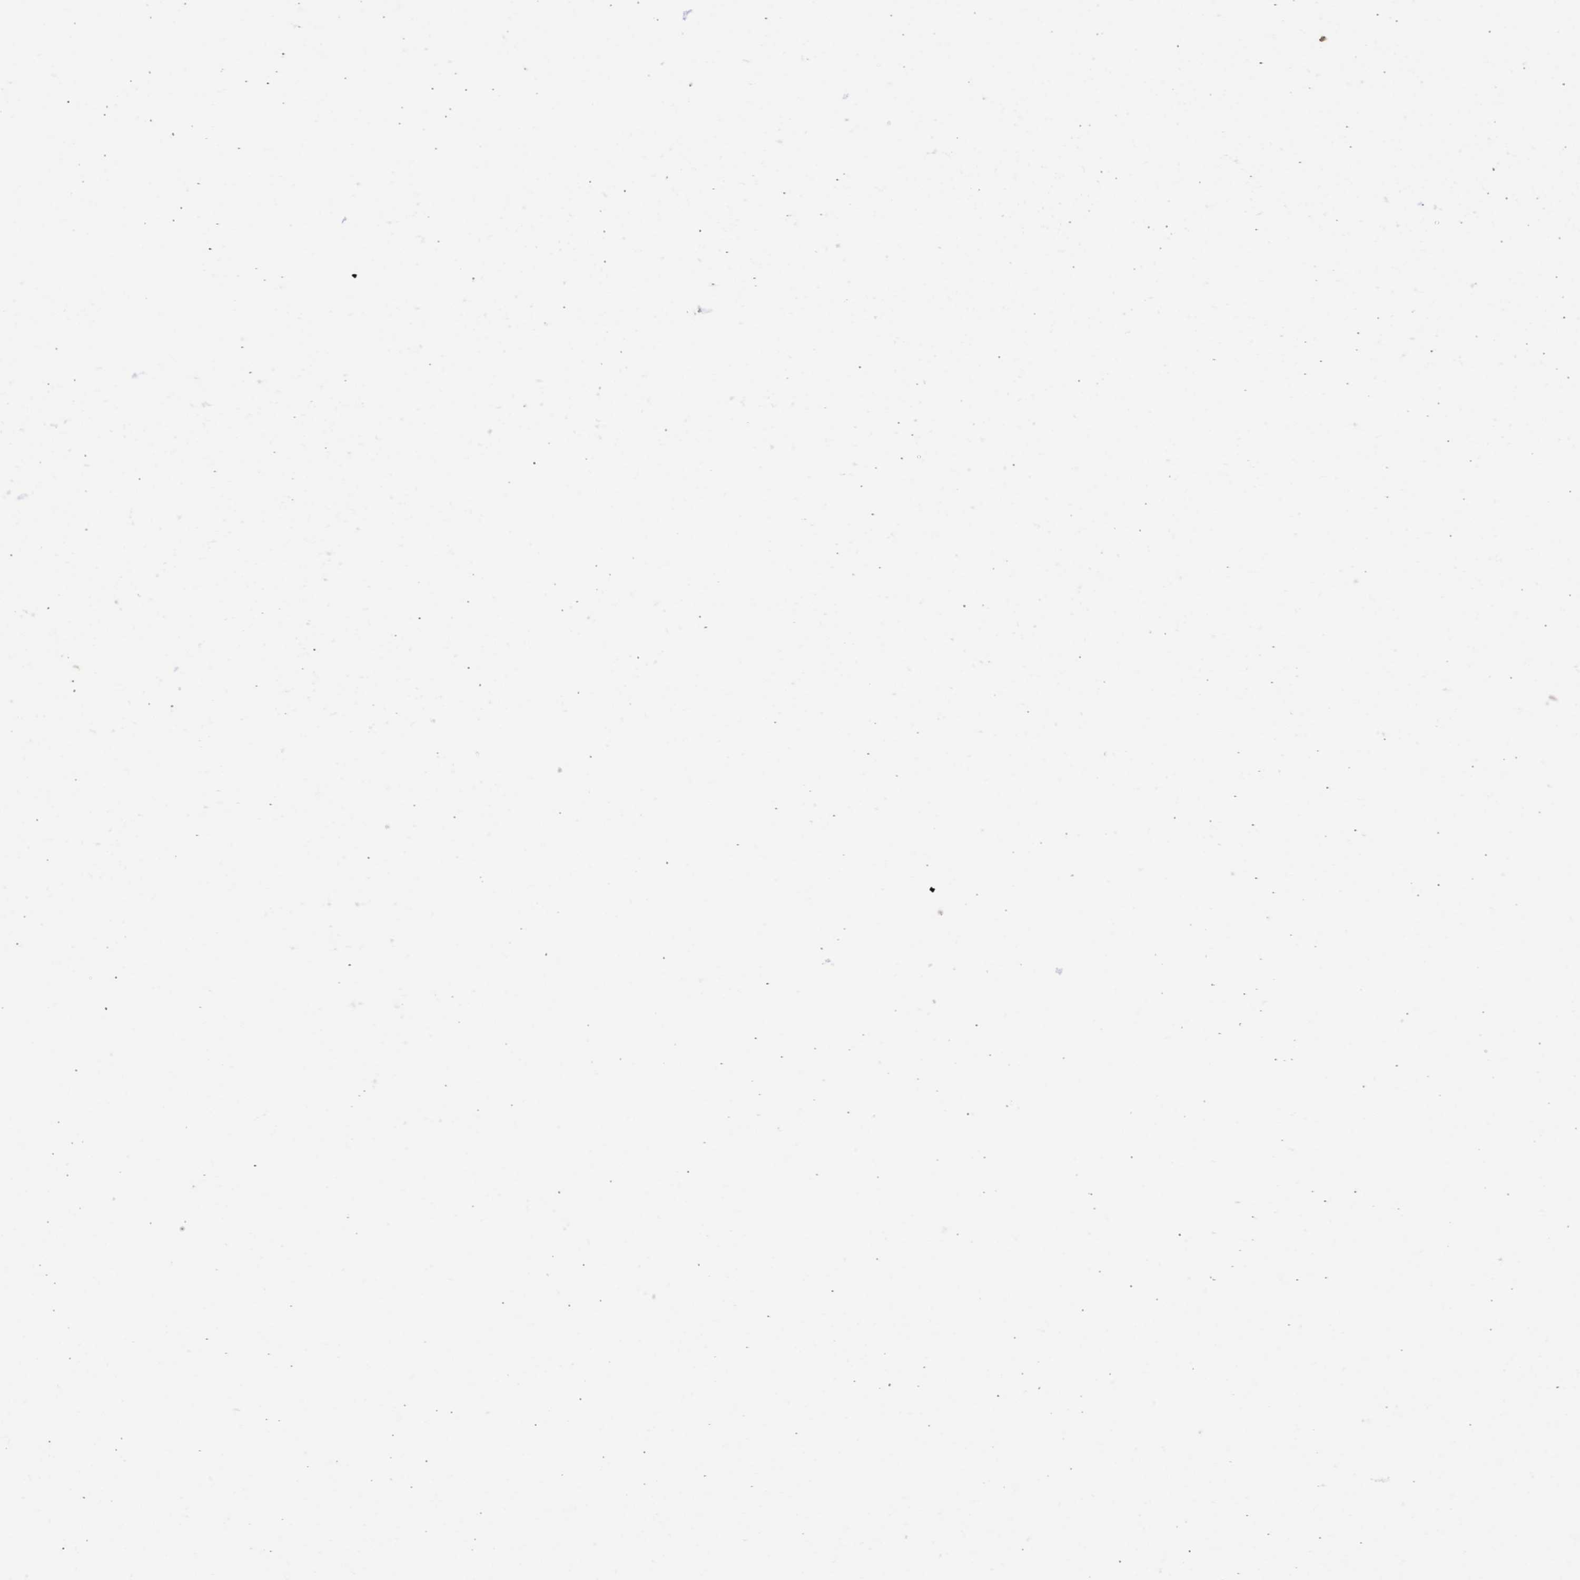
{"staining": {"intensity": "weak", "quantity": "25%-75%", "location": "cytoplasmic/membranous"}, "tissue": "liver cancer", "cell_type": "Tumor cells", "image_type": "cancer", "snomed": [{"axis": "morphology", "description": "Carcinoma, Hepatocellular, NOS"}, {"axis": "topography", "description": "Liver"}], "caption": "An immunohistochemistry photomicrograph of neoplastic tissue is shown. Protein staining in brown labels weak cytoplasmic/membranous positivity in liver cancer (hepatocellular carcinoma) within tumor cells.", "gene": "ARHGEF4", "patient": {"sex": "female", "age": 73}}